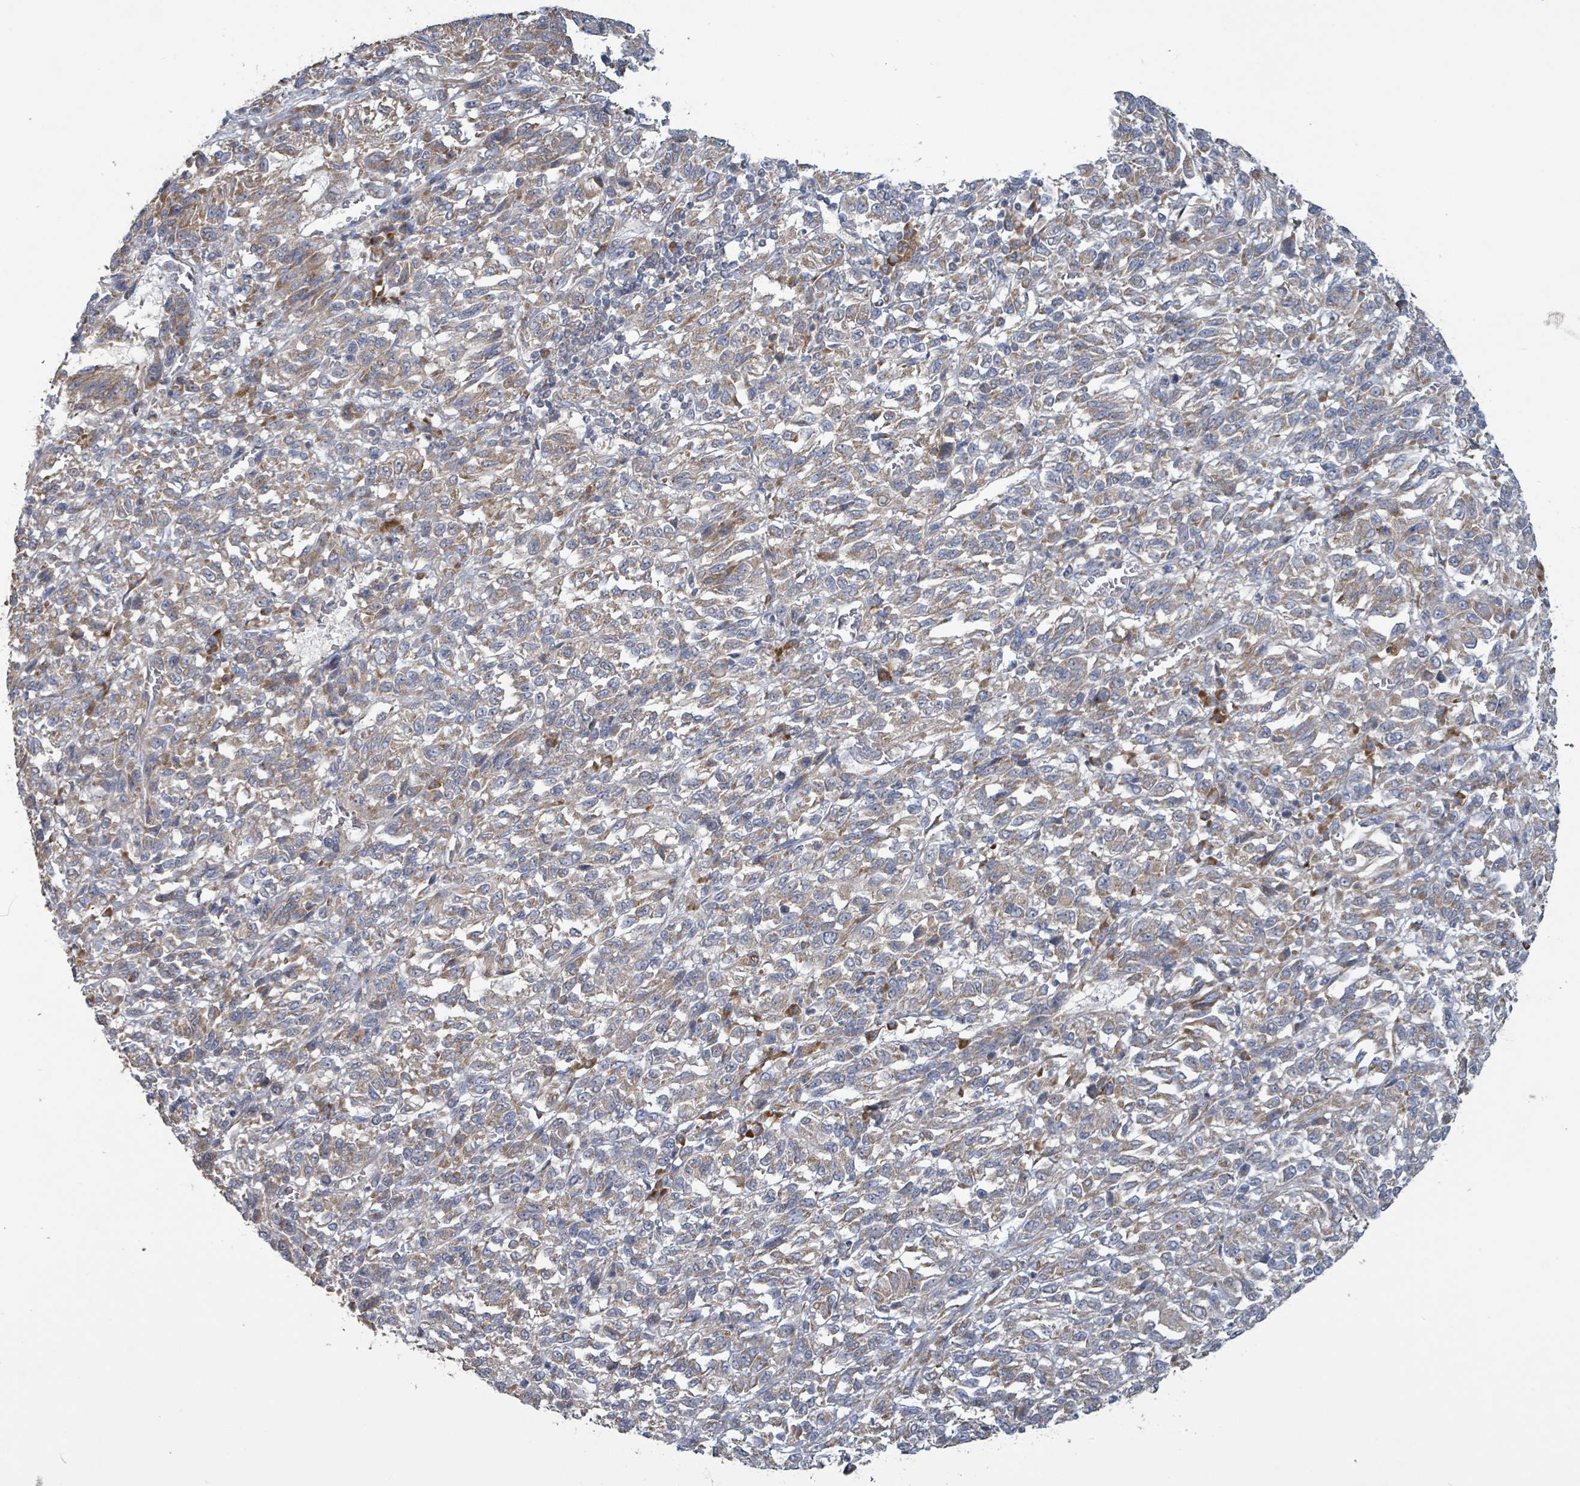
{"staining": {"intensity": "moderate", "quantity": ">75%", "location": "cytoplasmic/membranous"}, "tissue": "melanoma", "cell_type": "Tumor cells", "image_type": "cancer", "snomed": [{"axis": "morphology", "description": "Malignant melanoma, Metastatic site"}, {"axis": "topography", "description": "Lung"}], "caption": "Tumor cells show medium levels of moderate cytoplasmic/membranous positivity in about >75% of cells in melanoma.", "gene": "RPL32", "patient": {"sex": "male", "age": 64}}